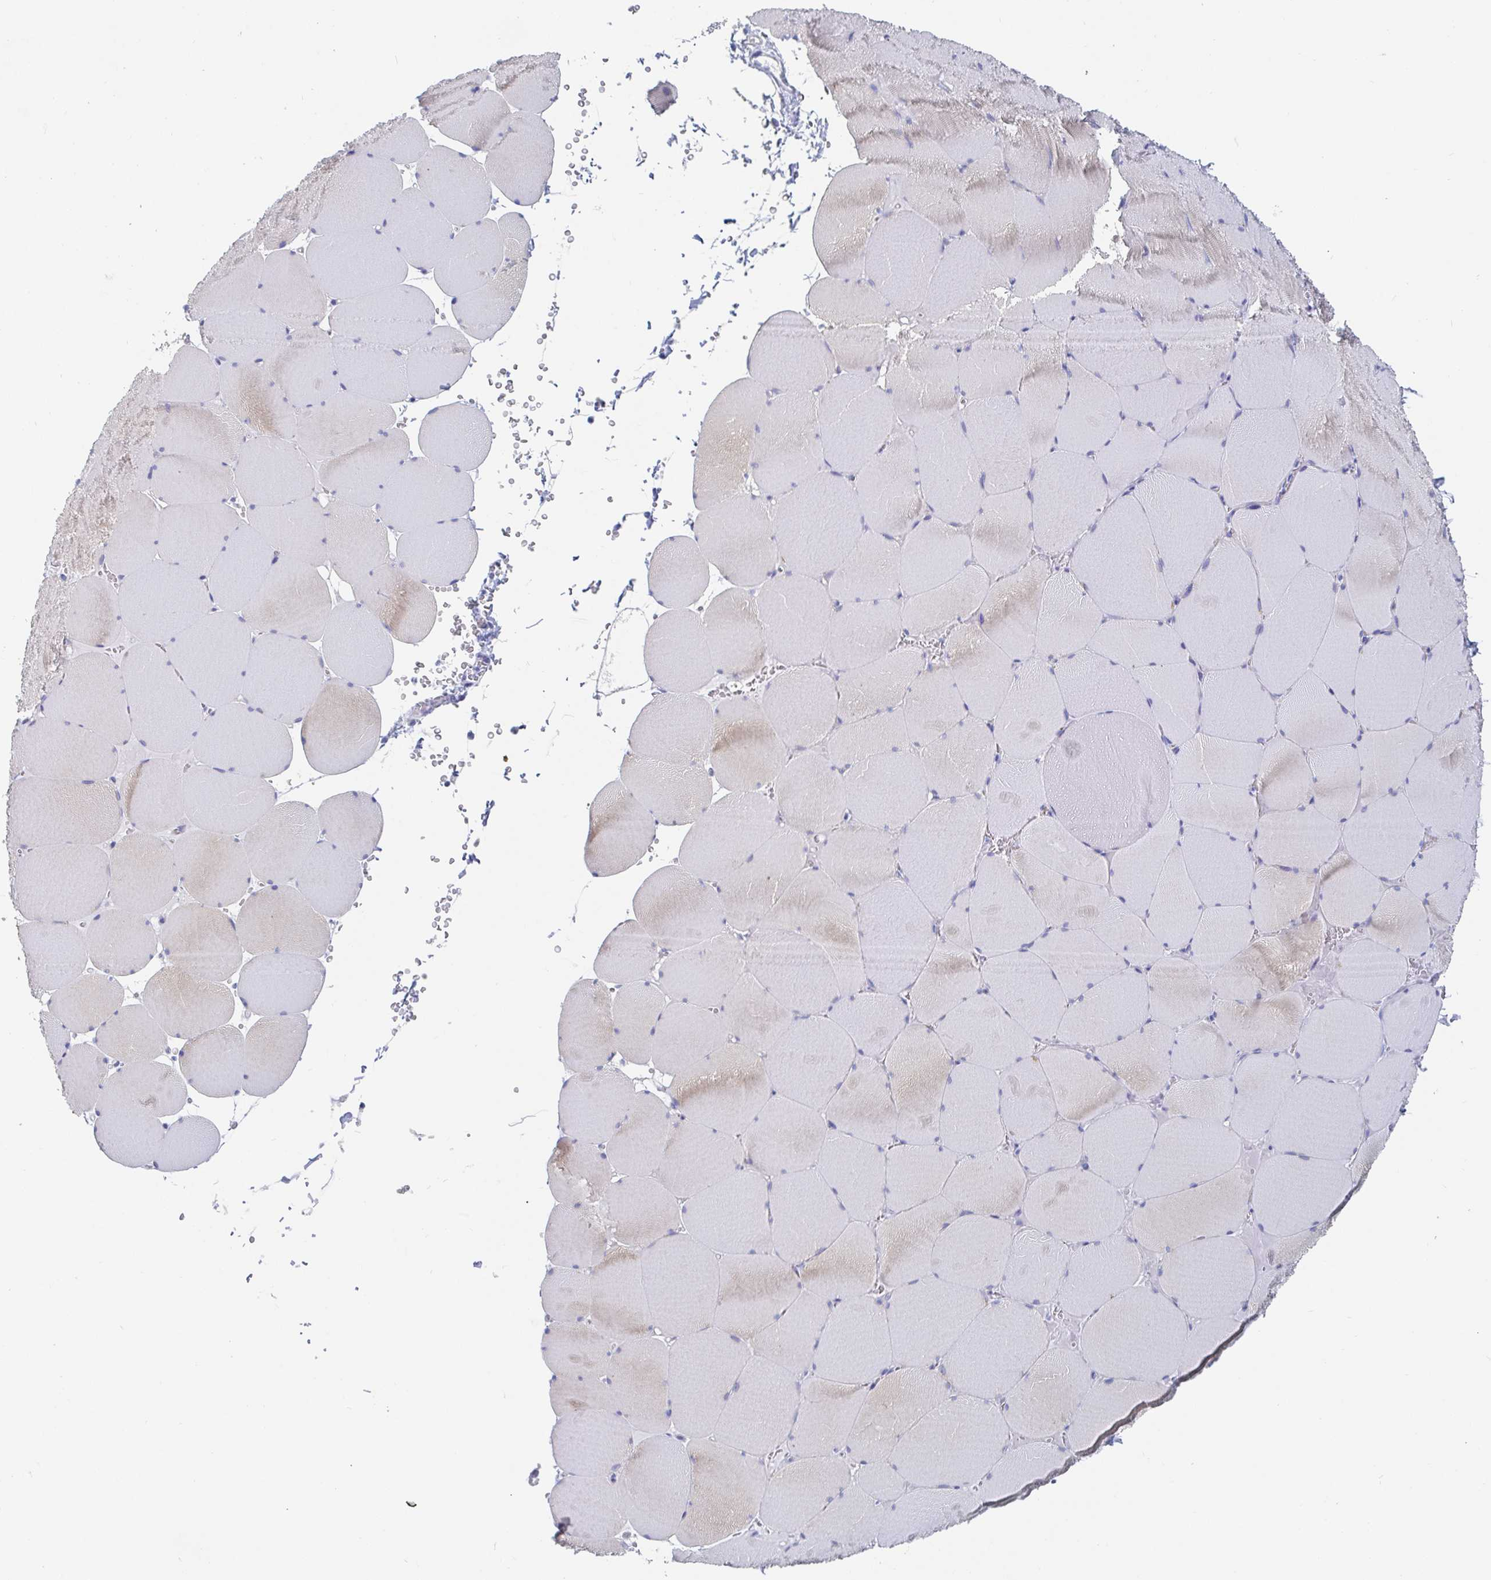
{"staining": {"intensity": "negative", "quantity": "none", "location": "none"}, "tissue": "skeletal muscle", "cell_type": "Myocytes", "image_type": "normal", "snomed": [{"axis": "morphology", "description": "Normal tissue, NOS"}, {"axis": "topography", "description": "Skeletal muscle"}, {"axis": "topography", "description": "Head-Neck"}], "caption": "The photomicrograph reveals no staining of myocytes in normal skeletal muscle.", "gene": "PACSIN1", "patient": {"sex": "male", "age": 66}}